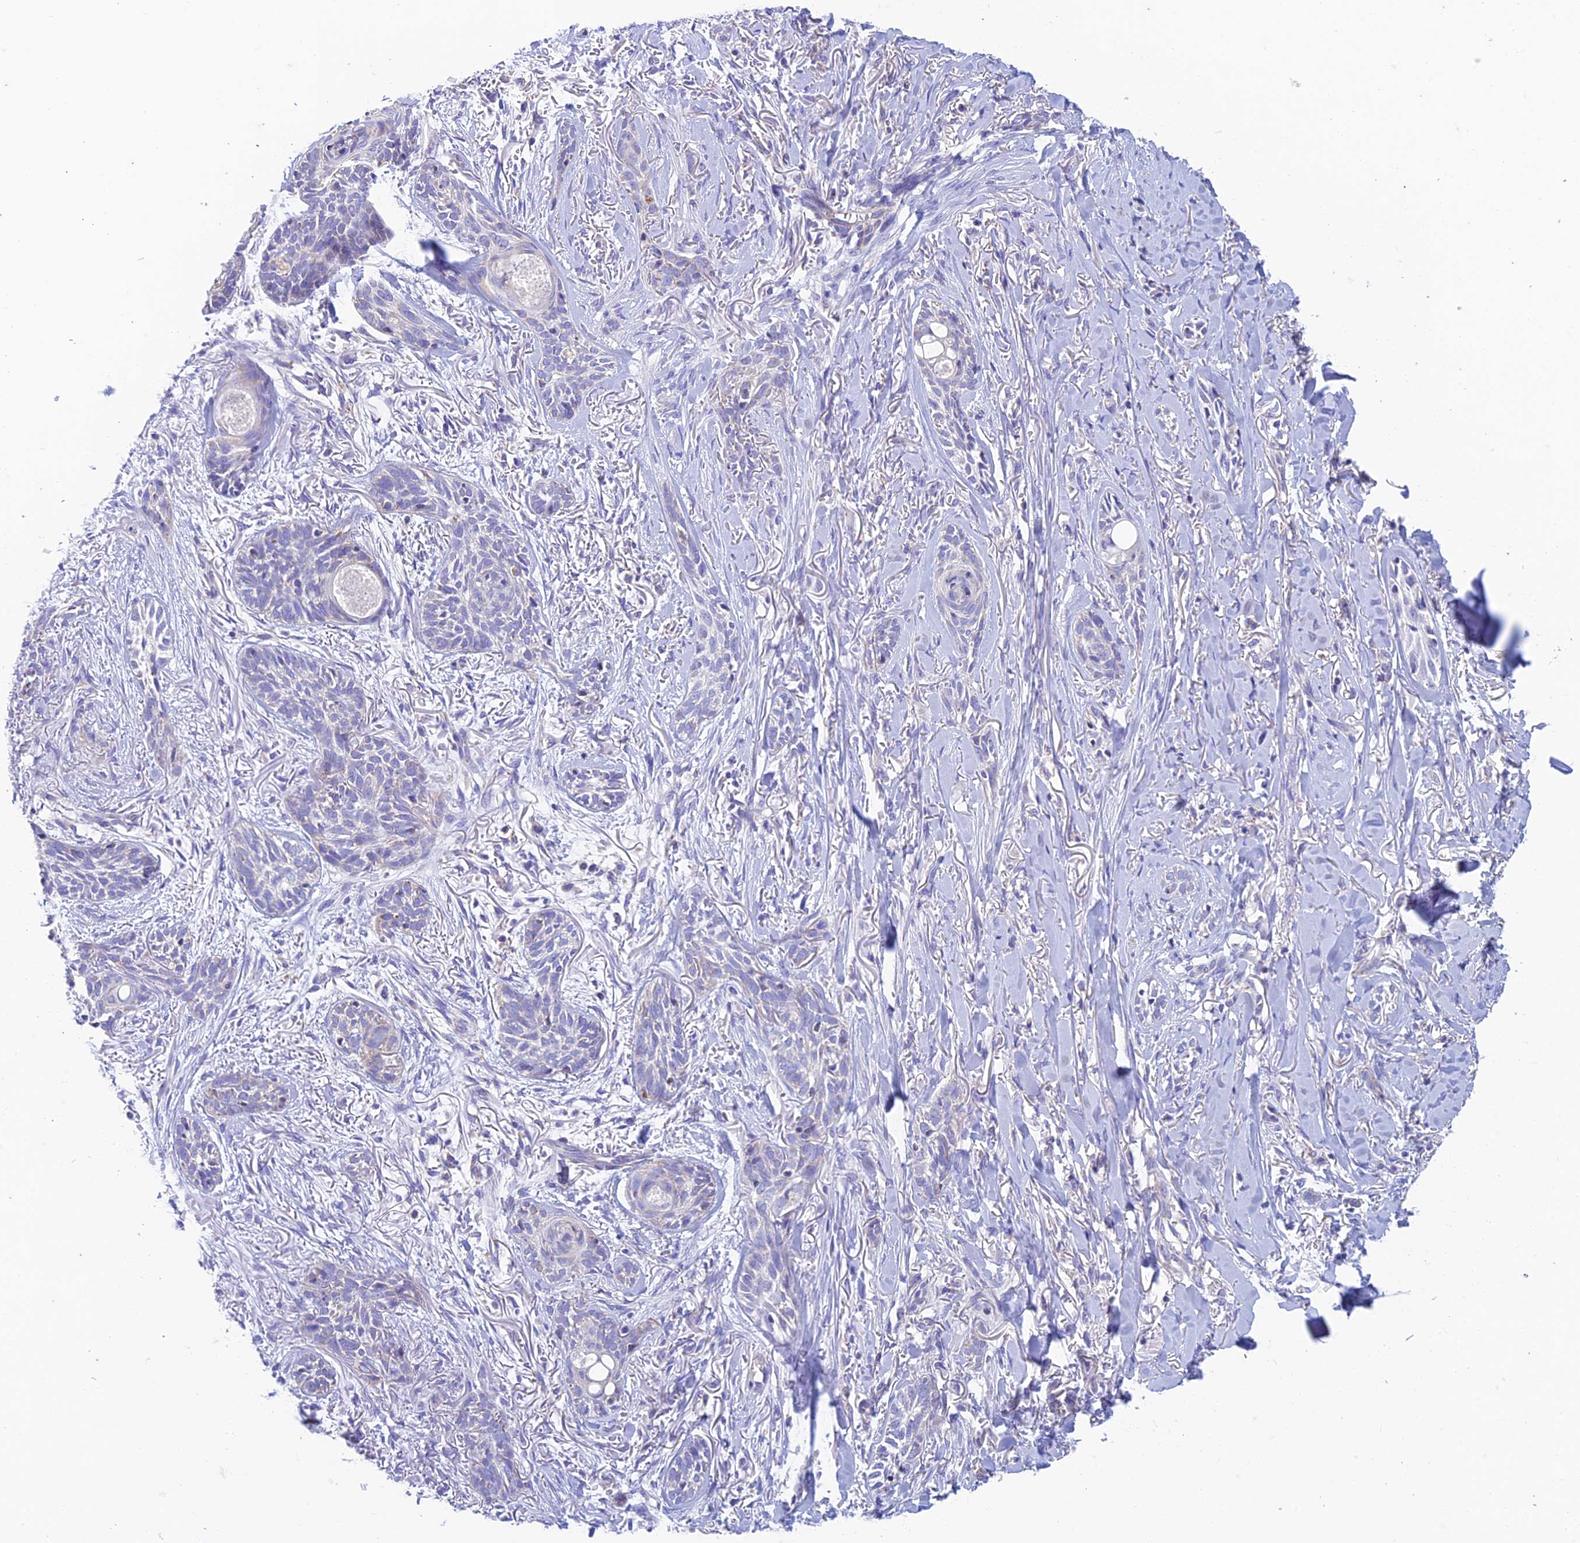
{"staining": {"intensity": "negative", "quantity": "none", "location": "none"}, "tissue": "skin cancer", "cell_type": "Tumor cells", "image_type": "cancer", "snomed": [{"axis": "morphology", "description": "Basal cell carcinoma"}, {"axis": "topography", "description": "Skin"}], "caption": "This micrograph is of skin basal cell carcinoma stained with IHC to label a protein in brown with the nuclei are counter-stained blue. There is no positivity in tumor cells.", "gene": "ZNF181", "patient": {"sex": "female", "age": 59}}